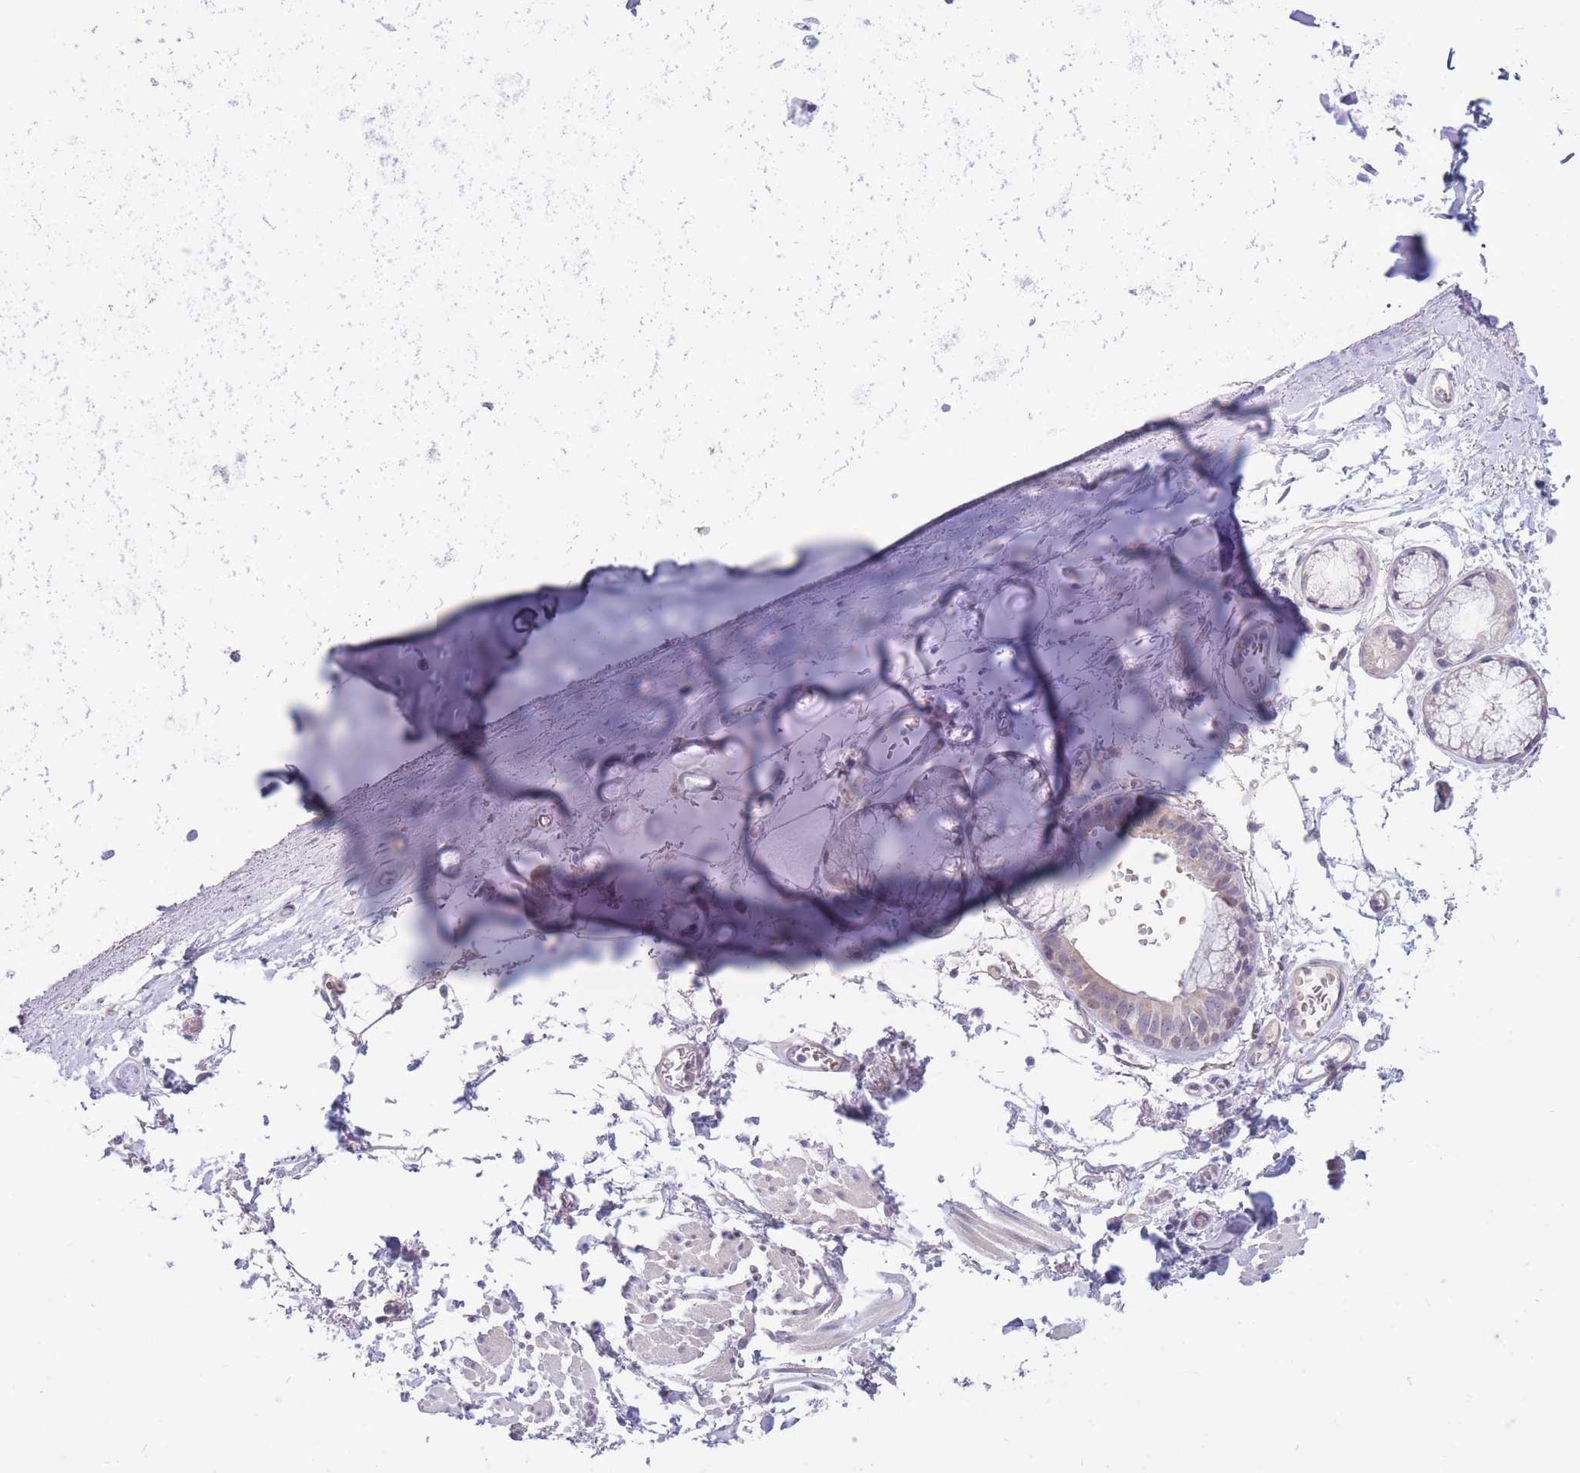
{"staining": {"intensity": "negative", "quantity": "none", "location": "none"}, "tissue": "adipose tissue", "cell_type": "Adipocytes", "image_type": "normal", "snomed": [{"axis": "morphology", "description": "Normal tissue, NOS"}, {"axis": "topography", "description": "Cartilage tissue"}], "caption": "DAB immunohistochemical staining of normal adipose tissue exhibits no significant positivity in adipocytes.", "gene": "FBXO46", "patient": {"sex": "male", "age": 73}}